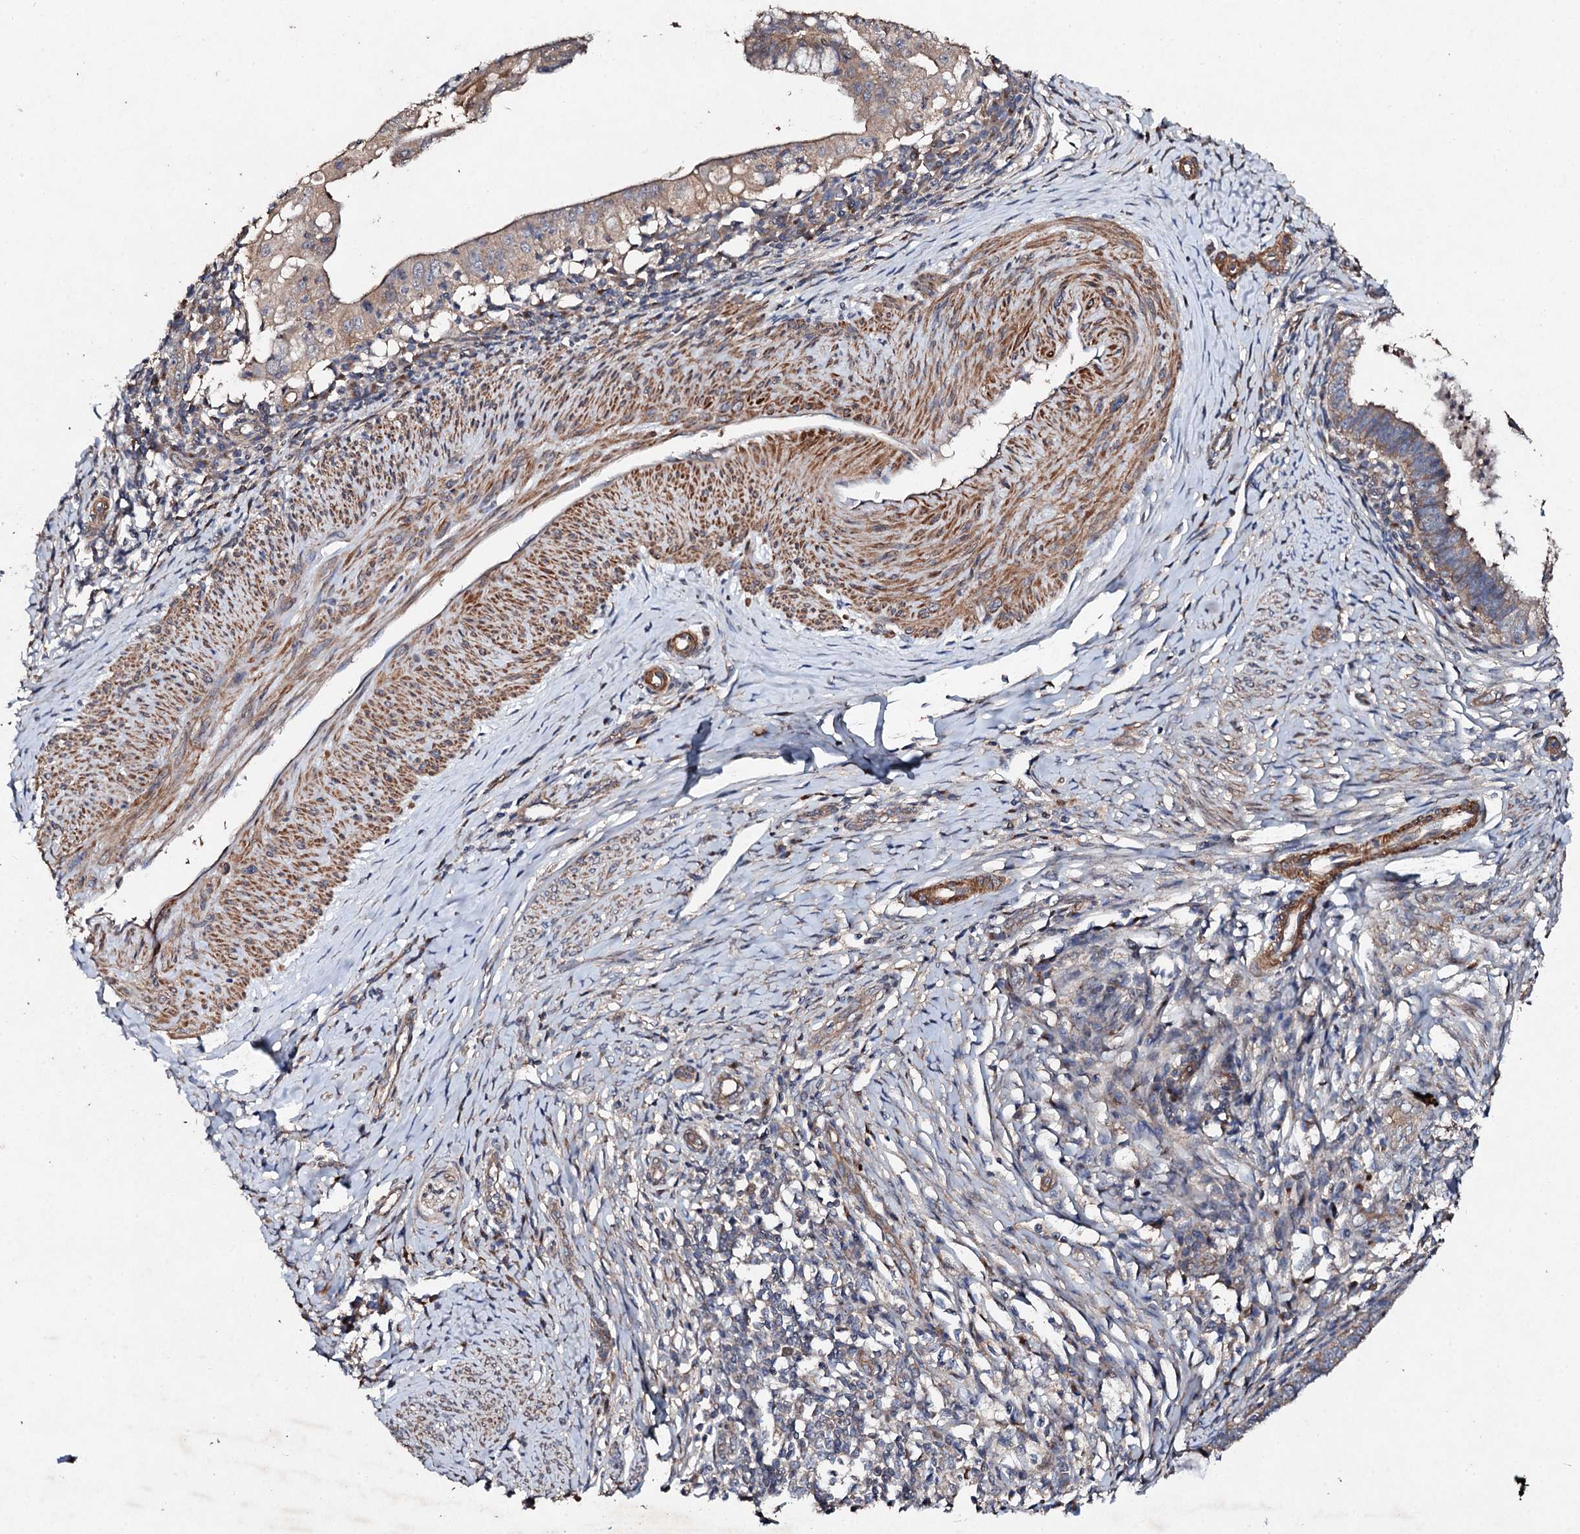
{"staining": {"intensity": "weak", "quantity": ">75%", "location": "cytoplasmic/membranous"}, "tissue": "cervical cancer", "cell_type": "Tumor cells", "image_type": "cancer", "snomed": [{"axis": "morphology", "description": "Adenocarcinoma, NOS"}, {"axis": "topography", "description": "Cervix"}], "caption": "Protein expression analysis of human adenocarcinoma (cervical) reveals weak cytoplasmic/membranous staining in about >75% of tumor cells. (DAB = brown stain, brightfield microscopy at high magnification).", "gene": "MOCOS", "patient": {"sex": "female", "age": 36}}